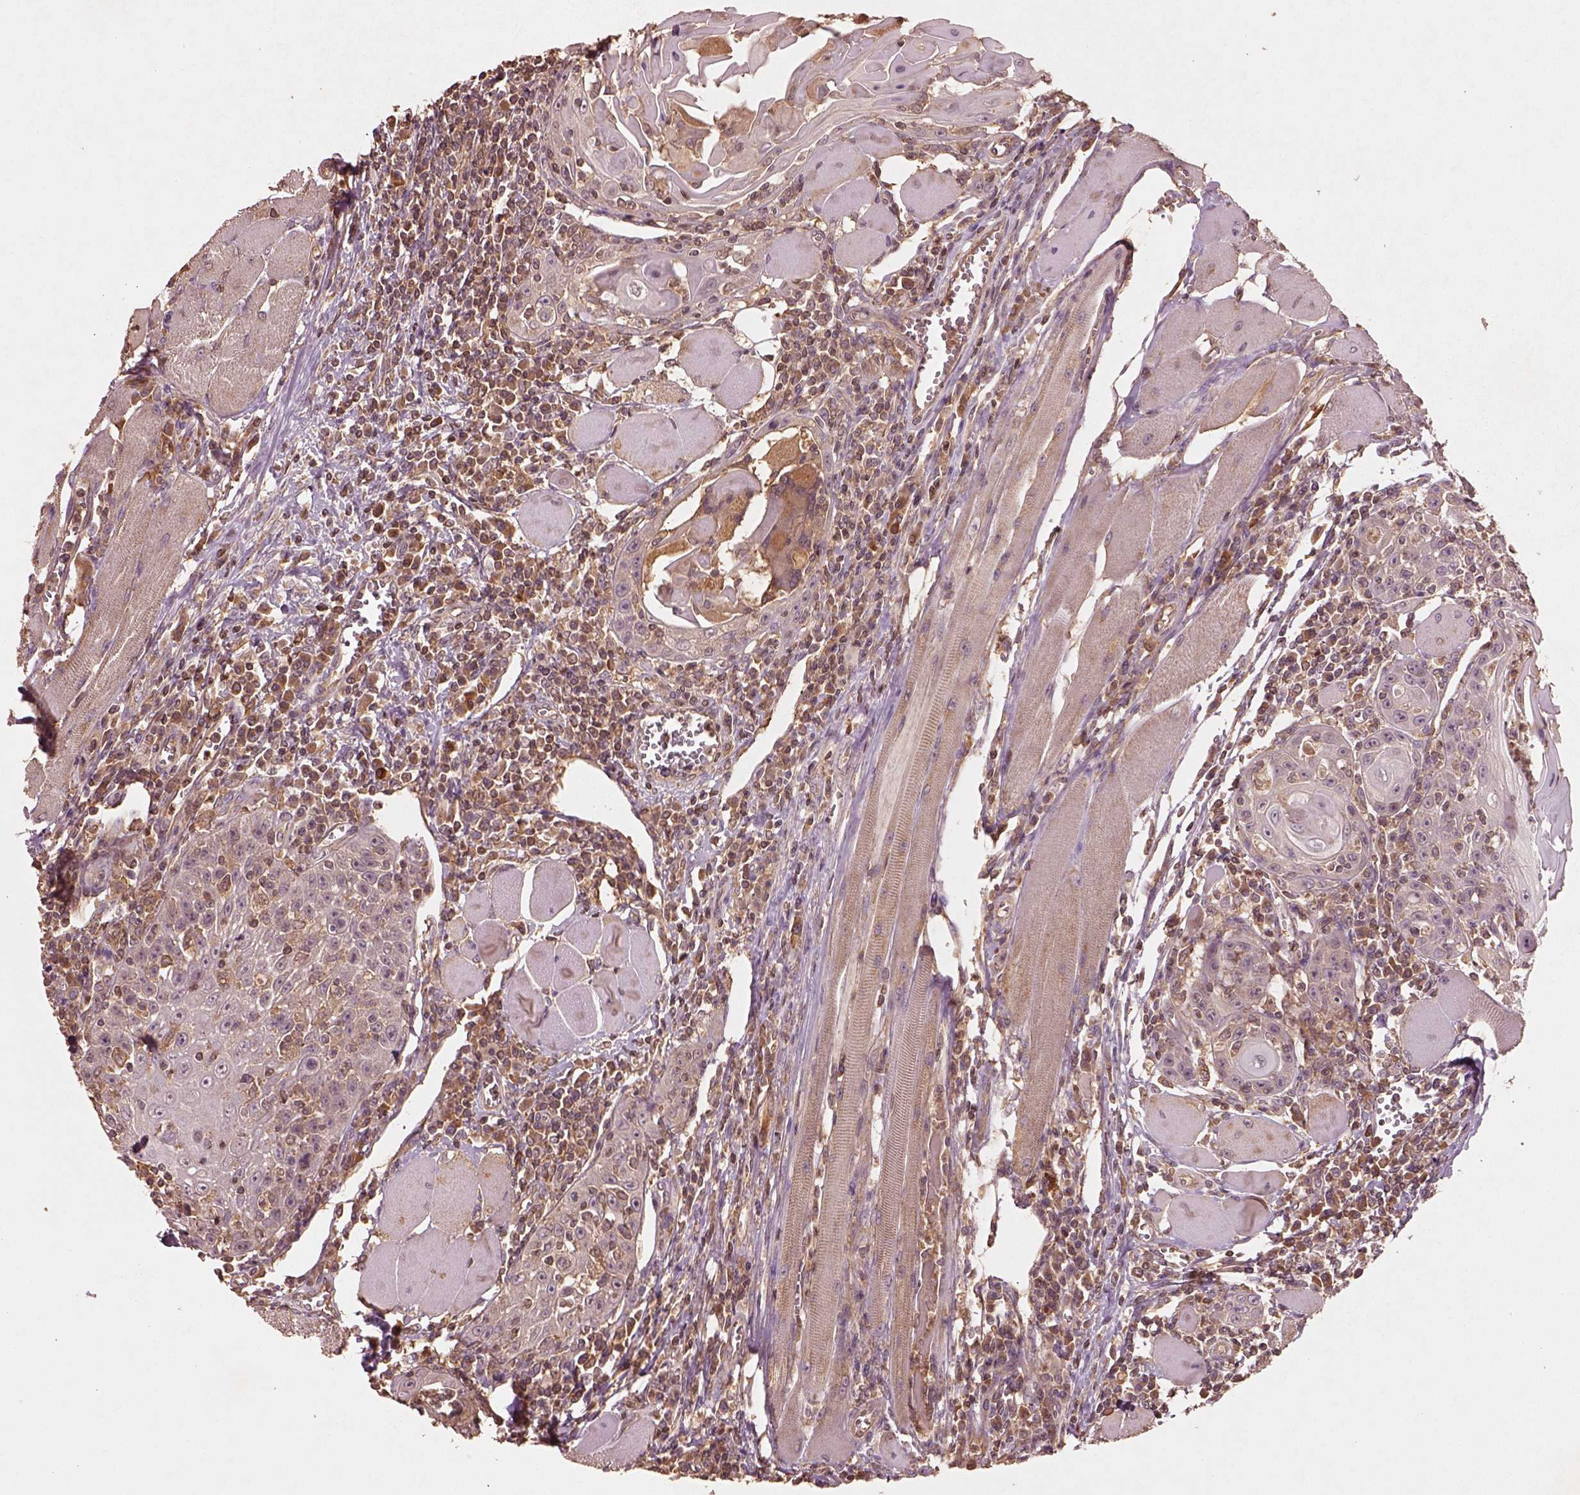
{"staining": {"intensity": "moderate", "quantity": "<25%", "location": "cytoplasmic/membranous"}, "tissue": "head and neck cancer", "cell_type": "Tumor cells", "image_type": "cancer", "snomed": [{"axis": "morphology", "description": "Normal tissue, NOS"}, {"axis": "morphology", "description": "Squamous cell carcinoma, NOS"}, {"axis": "topography", "description": "Oral tissue"}, {"axis": "topography", "description": "Head-Neck"}], "caption": "Immunohistochemistry (IHC) image of head and neck cancer (squamous cell carcinoma) stained for a protein (brown), which reveals low levels of moderate cytoplasmic/membranous positivity in approximately <25% of tumor cells.", "gene": "TRADD", "patient": {"sex": "male", "age": 52}}